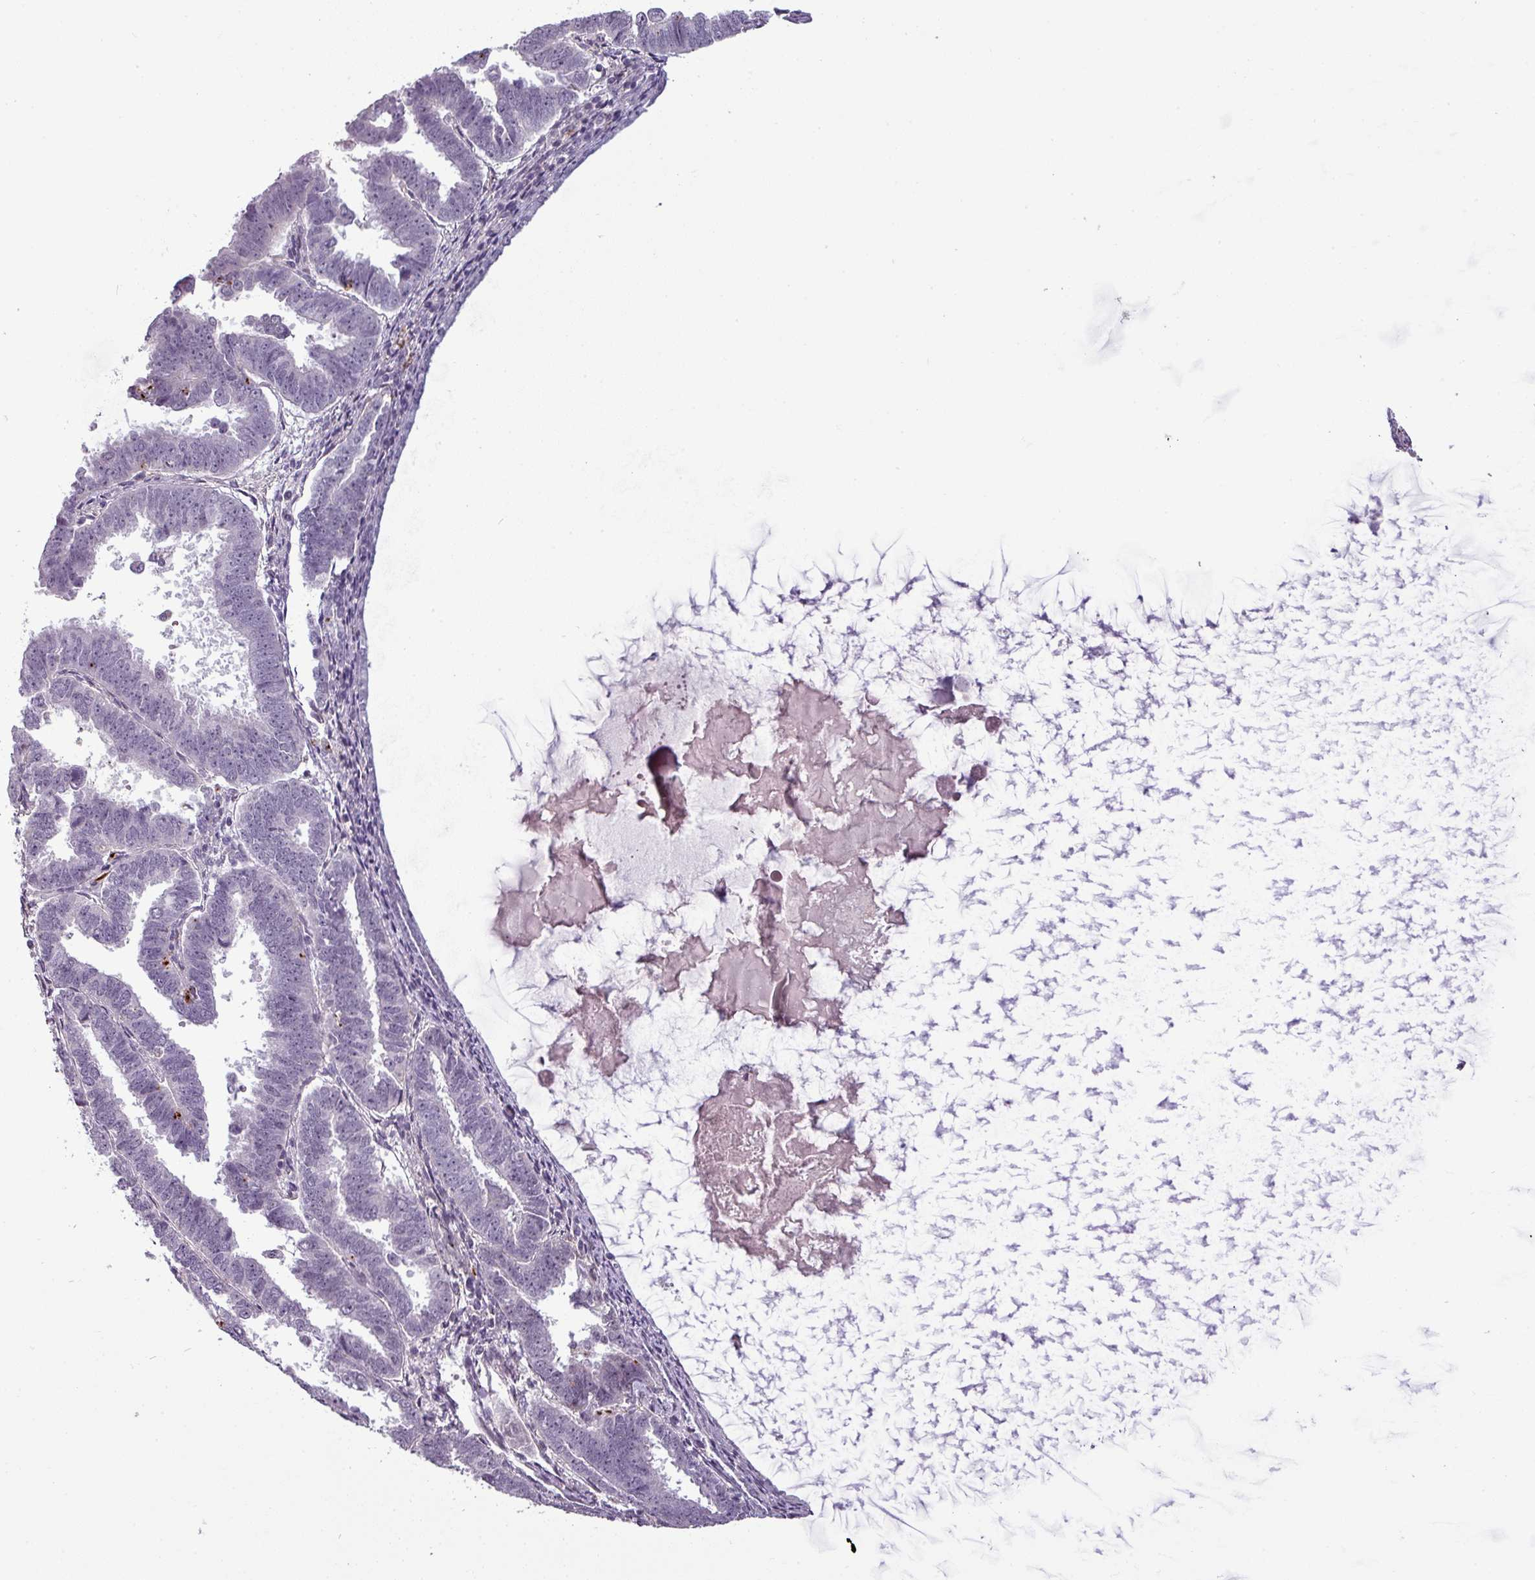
{"staining": {"intensity": "negative", "quantity": "none", "location": "none"}, "tissue": "endometrial cancer", "cell_type": "Tumor cells", "image_type": "cancer", "snomed": [{"axis": "morphology", "description": "Adenocarcinoma, NOS"}, {"axis": "topography", "description": "Endometrium"}], "caption": "A micrograph of endometrial adenocarcinoma stained for a protein displays no brown staining in tumor cells. The staining is performed using DAB (3,3'-diaminobenzidine) brown chromogen with nuclei counter-stained in using hematoxylin.", "gene": "TMEFF1", "patient": {"sex": "female", "age": 75}}